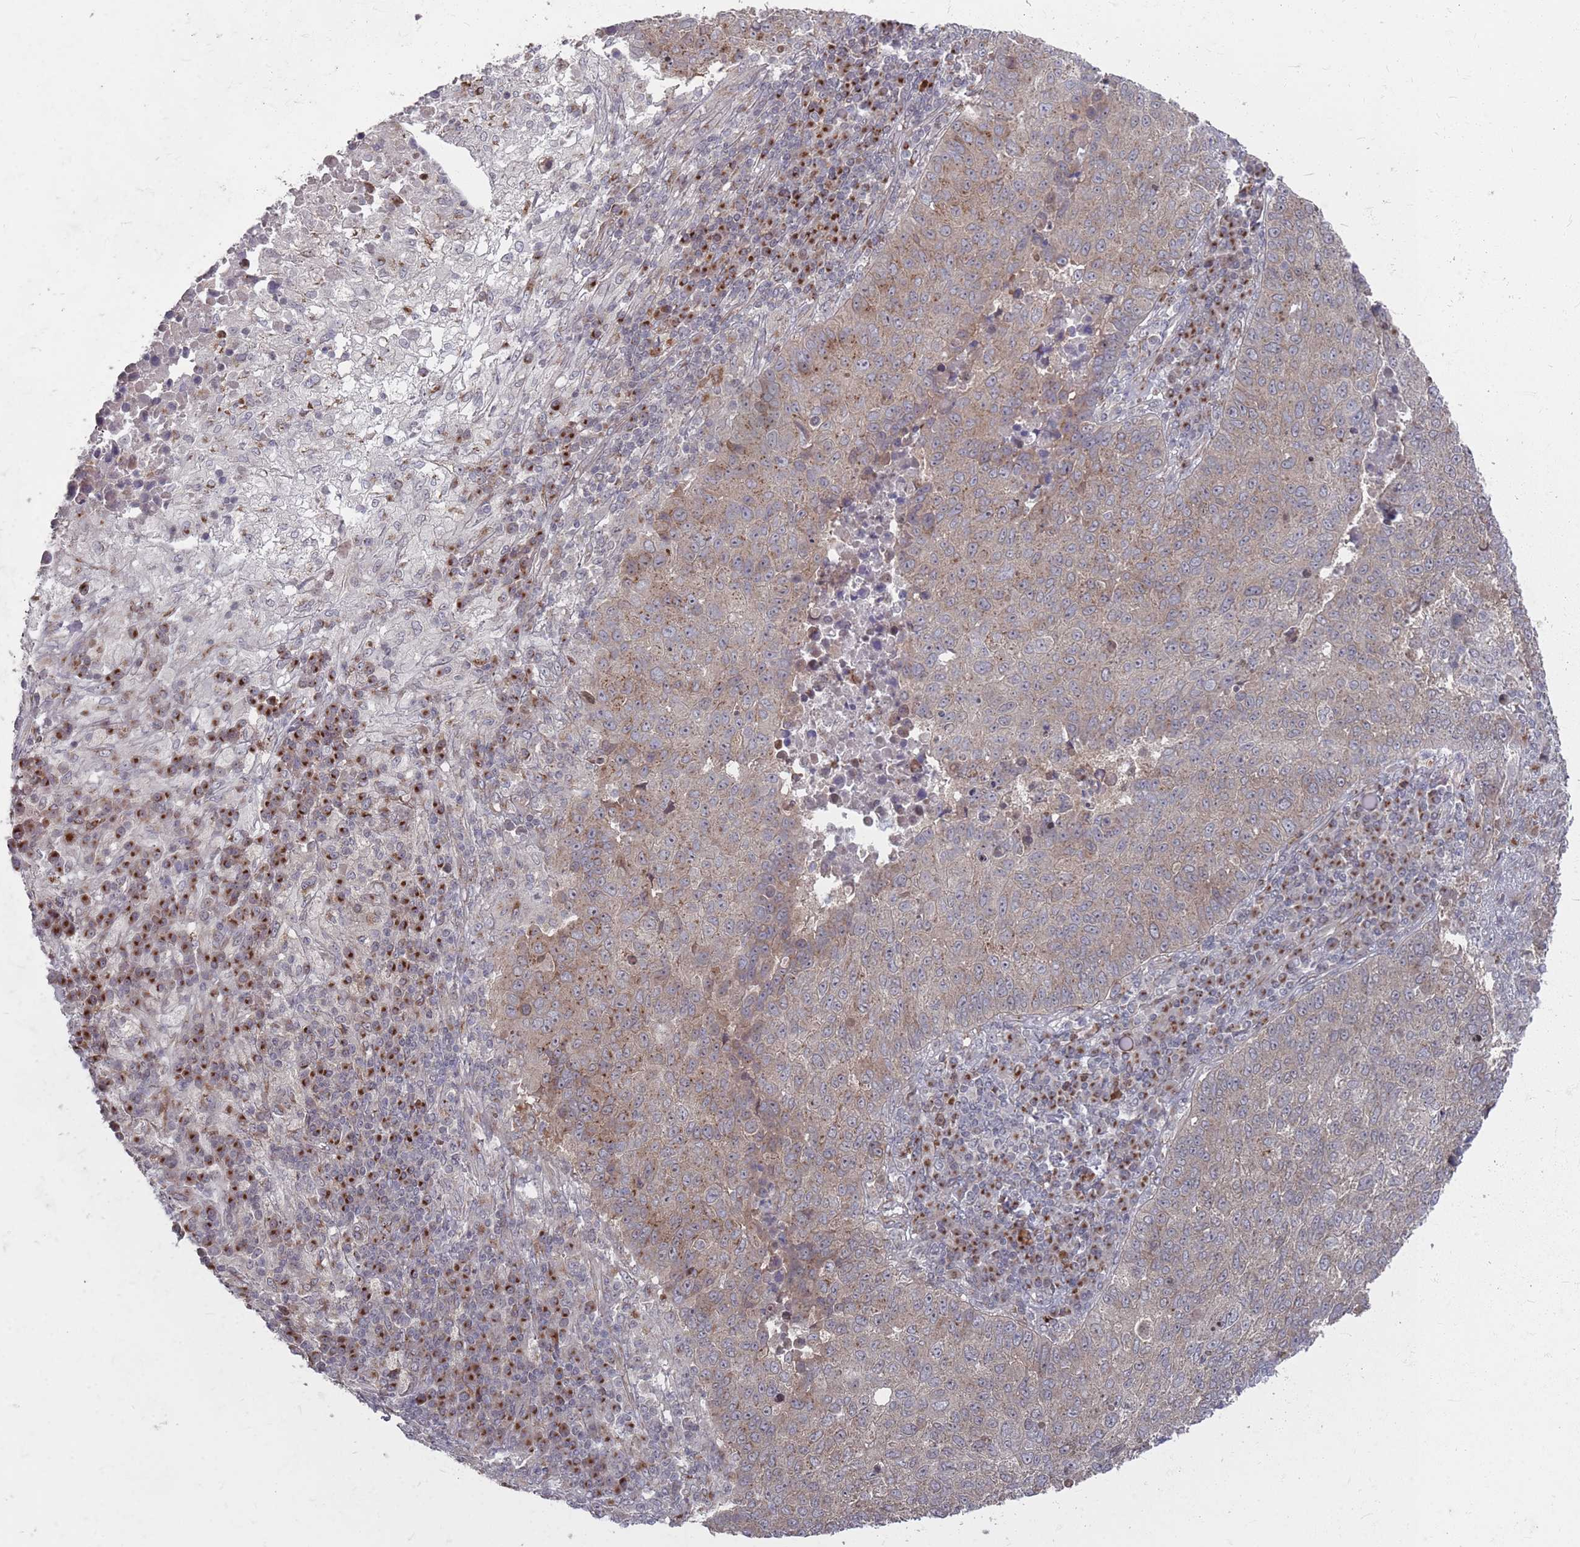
{"staining": {"intensity": "moderate", "quantity": "25%-75%", "location": "cytoplasmic/membranous"}, "tissue": "lung cancer", "cell_type": "Tumor cells", "image_type": "cancer", "snomed": [{"axis": "morphology", "description": "Squamous cell carcinoma, NOS"}, {"axis": "topography", "description": "Lung"}], "caption": "IHC staining of lung cancer (squamous cell carcinoma), which displays medium levels of moderate cytoplasmic/membranous expression in approximately 25%-75% of tumor cells indicating moderate cytoplasmic/membranous protein expression. The staining was performed using DAB (3,3'-diaminobenzidine) (brown) for protein detection and nuclei were counterstained in hematoxylin (blue).", "gene": "FMO4", "patient": {"sex": "male", "age": 73}}